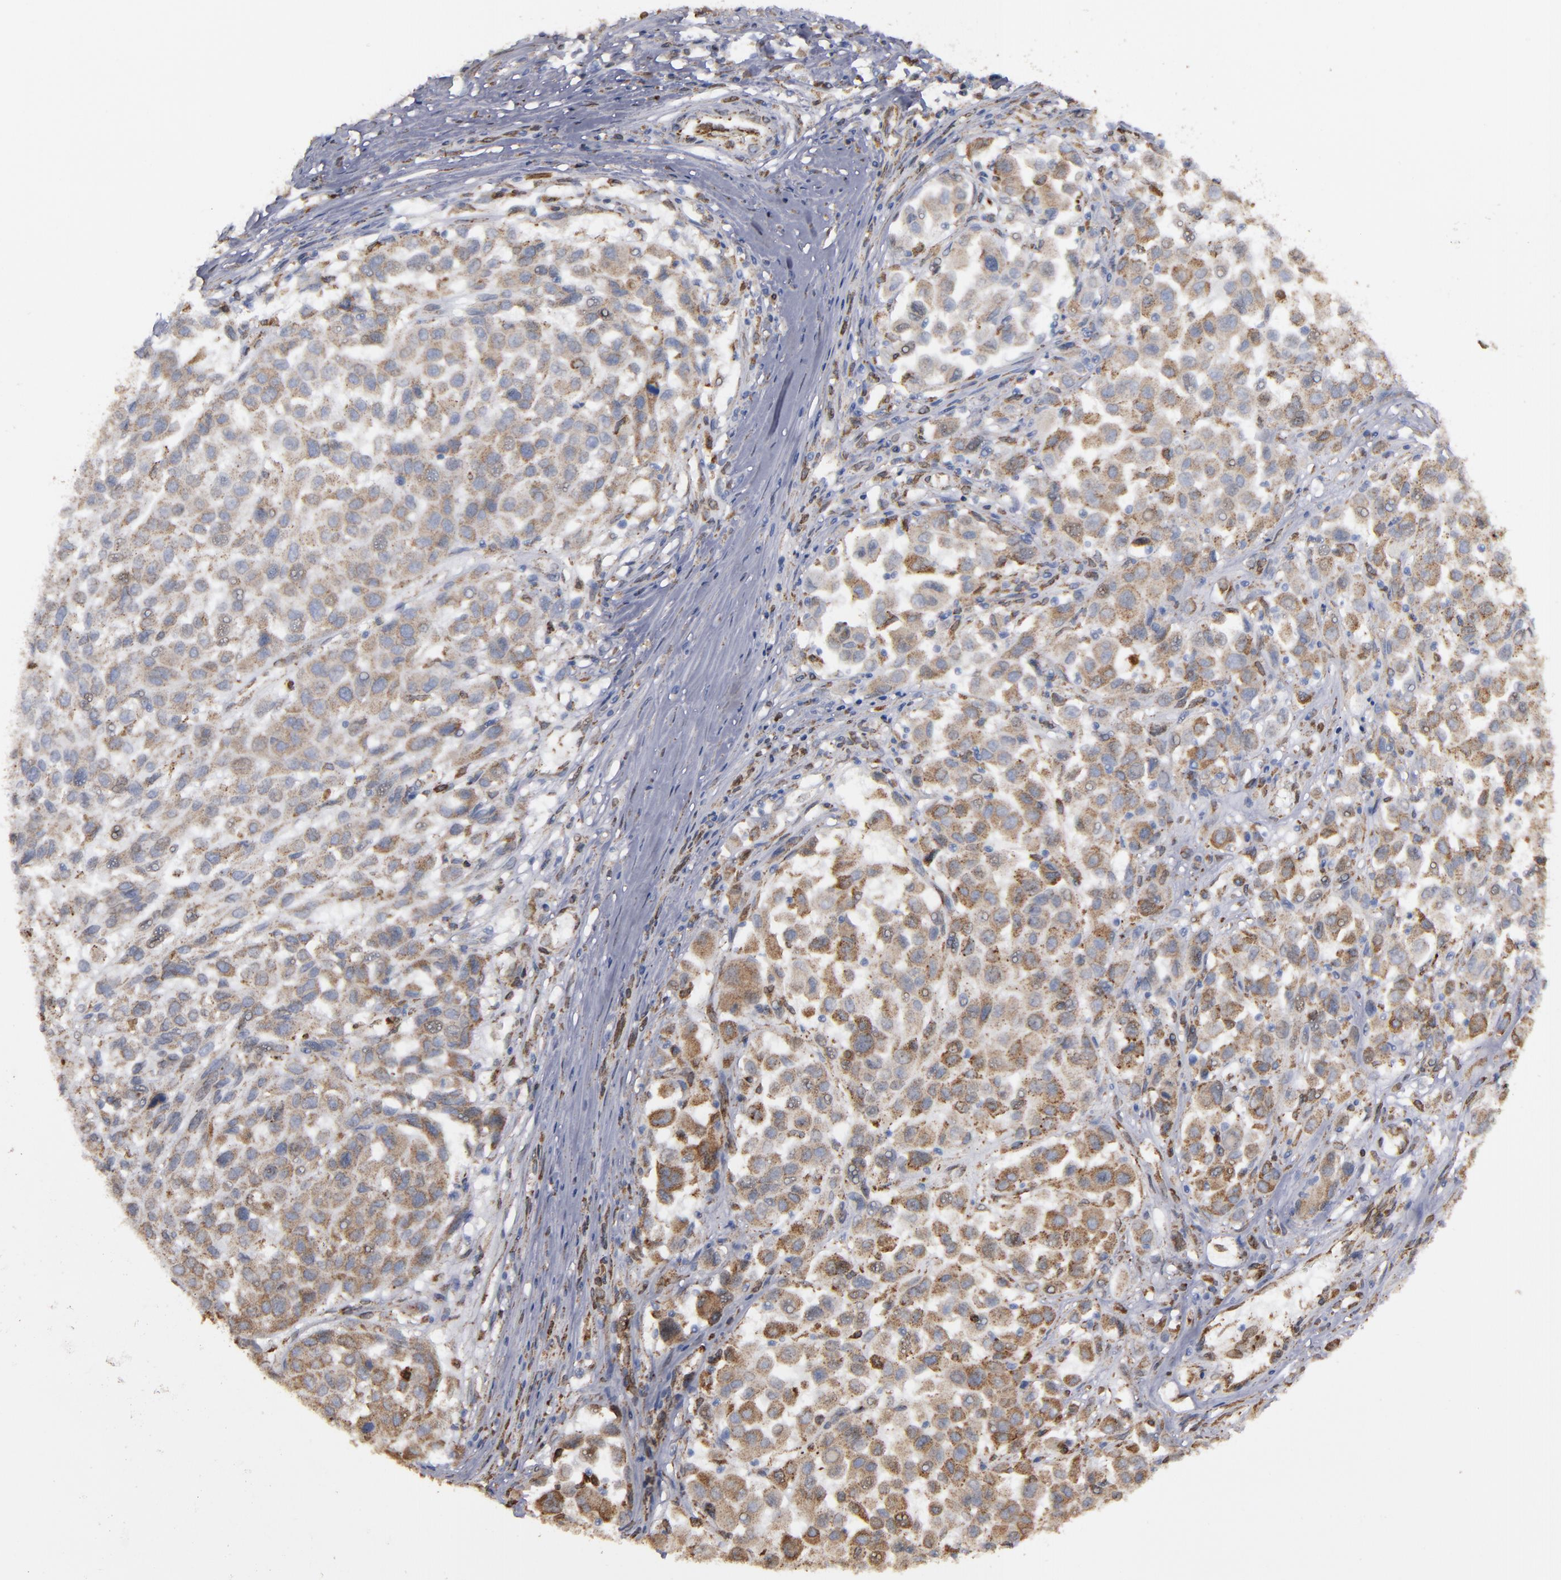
{"staining": {"intensity": "moderate", "quantity": "25%-75%", "location": "cytoplasmic/membranous"}, "tissue": "melanoma", "cell_type": "Tumor cells", "image_type": "cancer", "snomed": [{"axis": "morphology", "description": "Malignant melanoma, Metastatic site"}, {"axis": "topography", "description": "Lymph node"}], "caption": "This is a micrograph of immunohistochemistry staining of malignant melanoma (metastatic site), which shows moderate expression in the cytoplasmic/membranous of tumor cells.", "gene": "ERLIN2", "patient": {"sex": "male", "age": 61}}